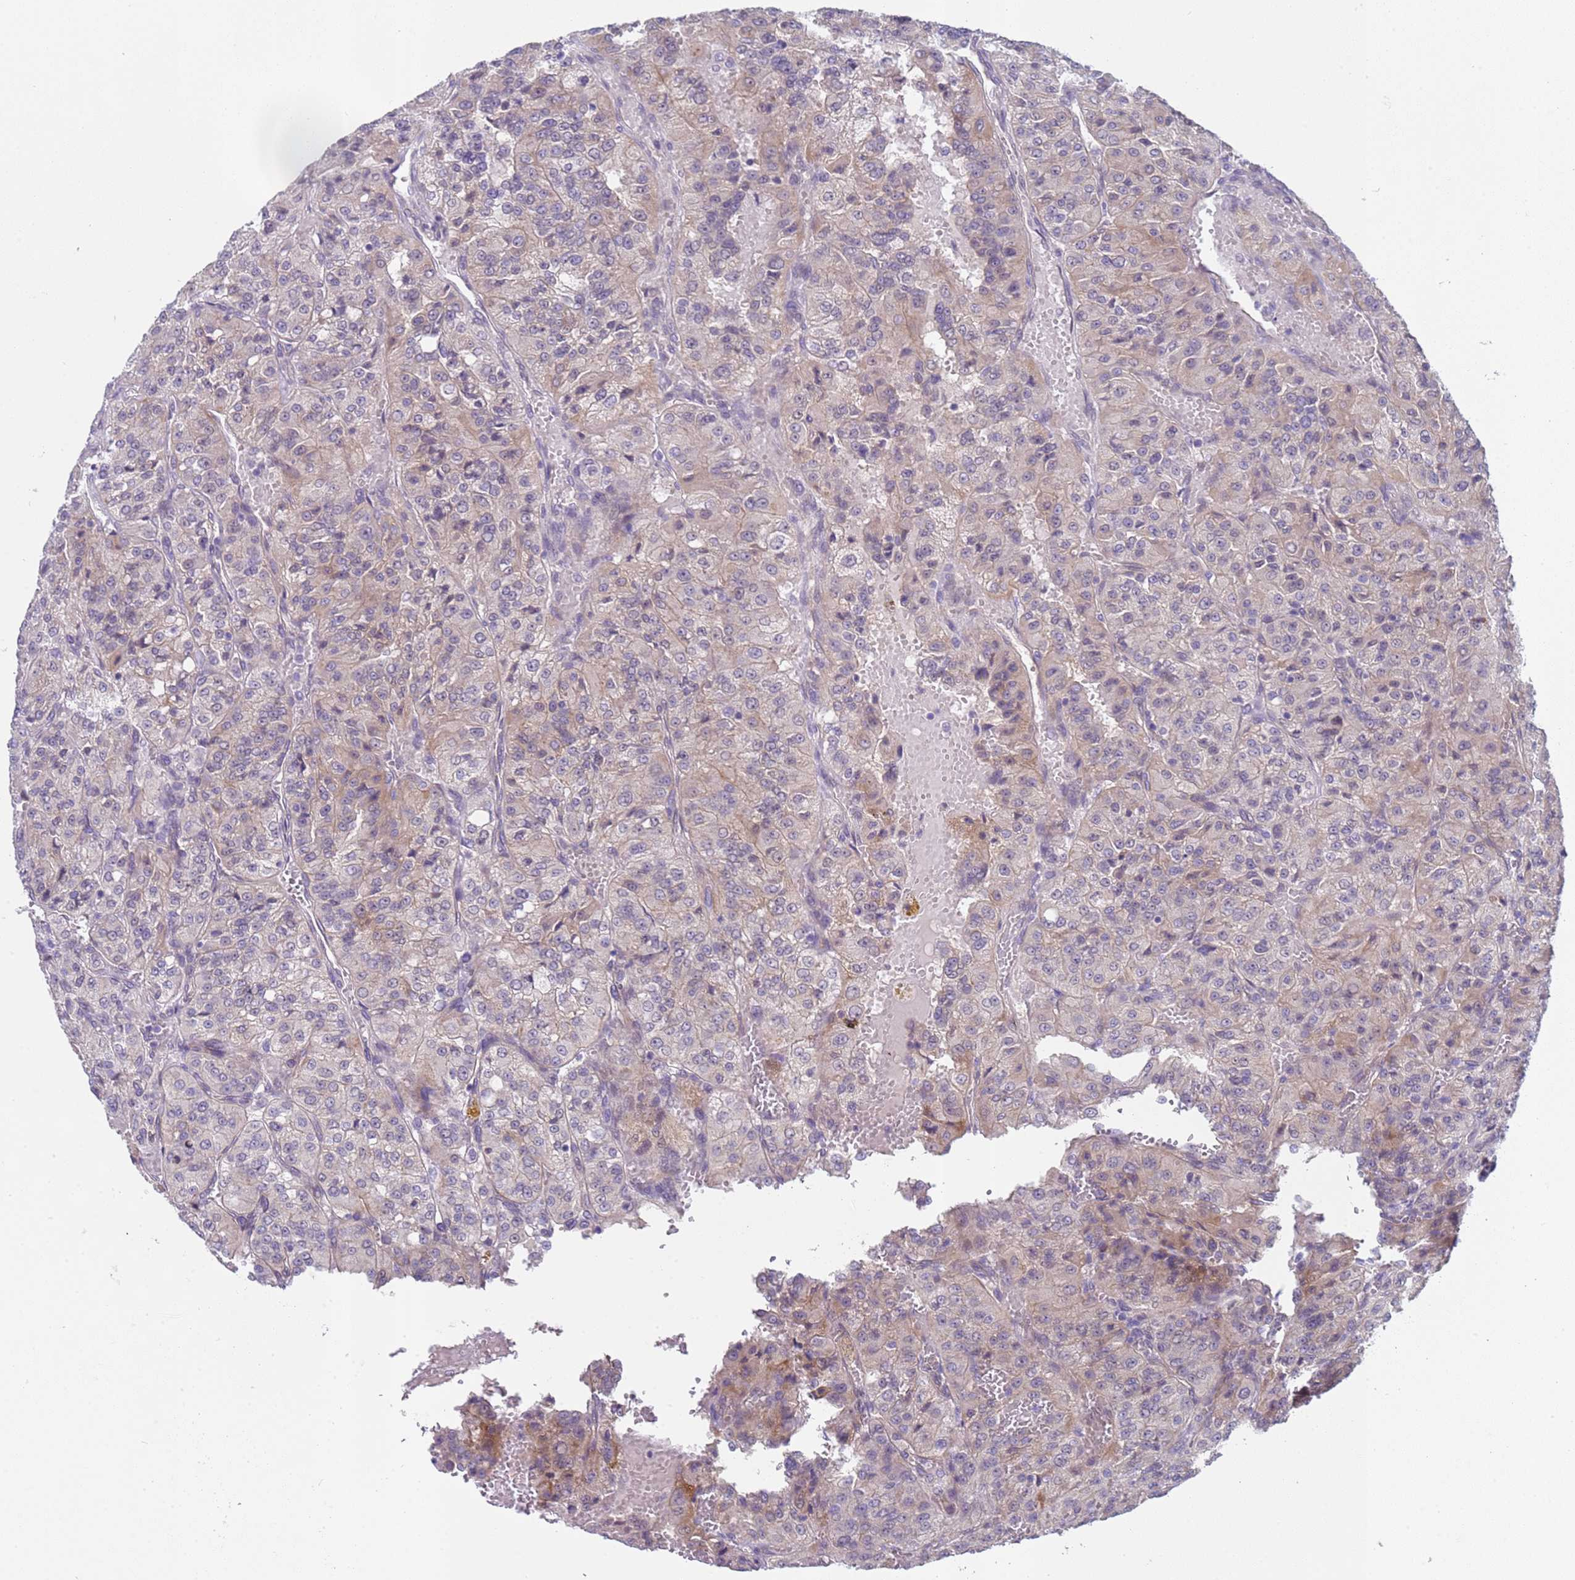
{"staining": {"intensity": "weak", "quantity": "<25%", "location": "cytoplasmic/membranous"}, "tissue": "renal cancer", "cell_type": "Tumor cells", "image_type": "cancer", "snomed": [{"axis": "morphology", "description": "Adenocarcinoma, NOS"}, {"axis": "topography", "description": "Kidney"}], "caption": "IHC micrograph of human adenocarcinoma (renal) stained for a protein (brown), which reveals no expression in tumor cells.", "gene": "TRMT10A", "patient": {"sex": "female", "age": 63}}